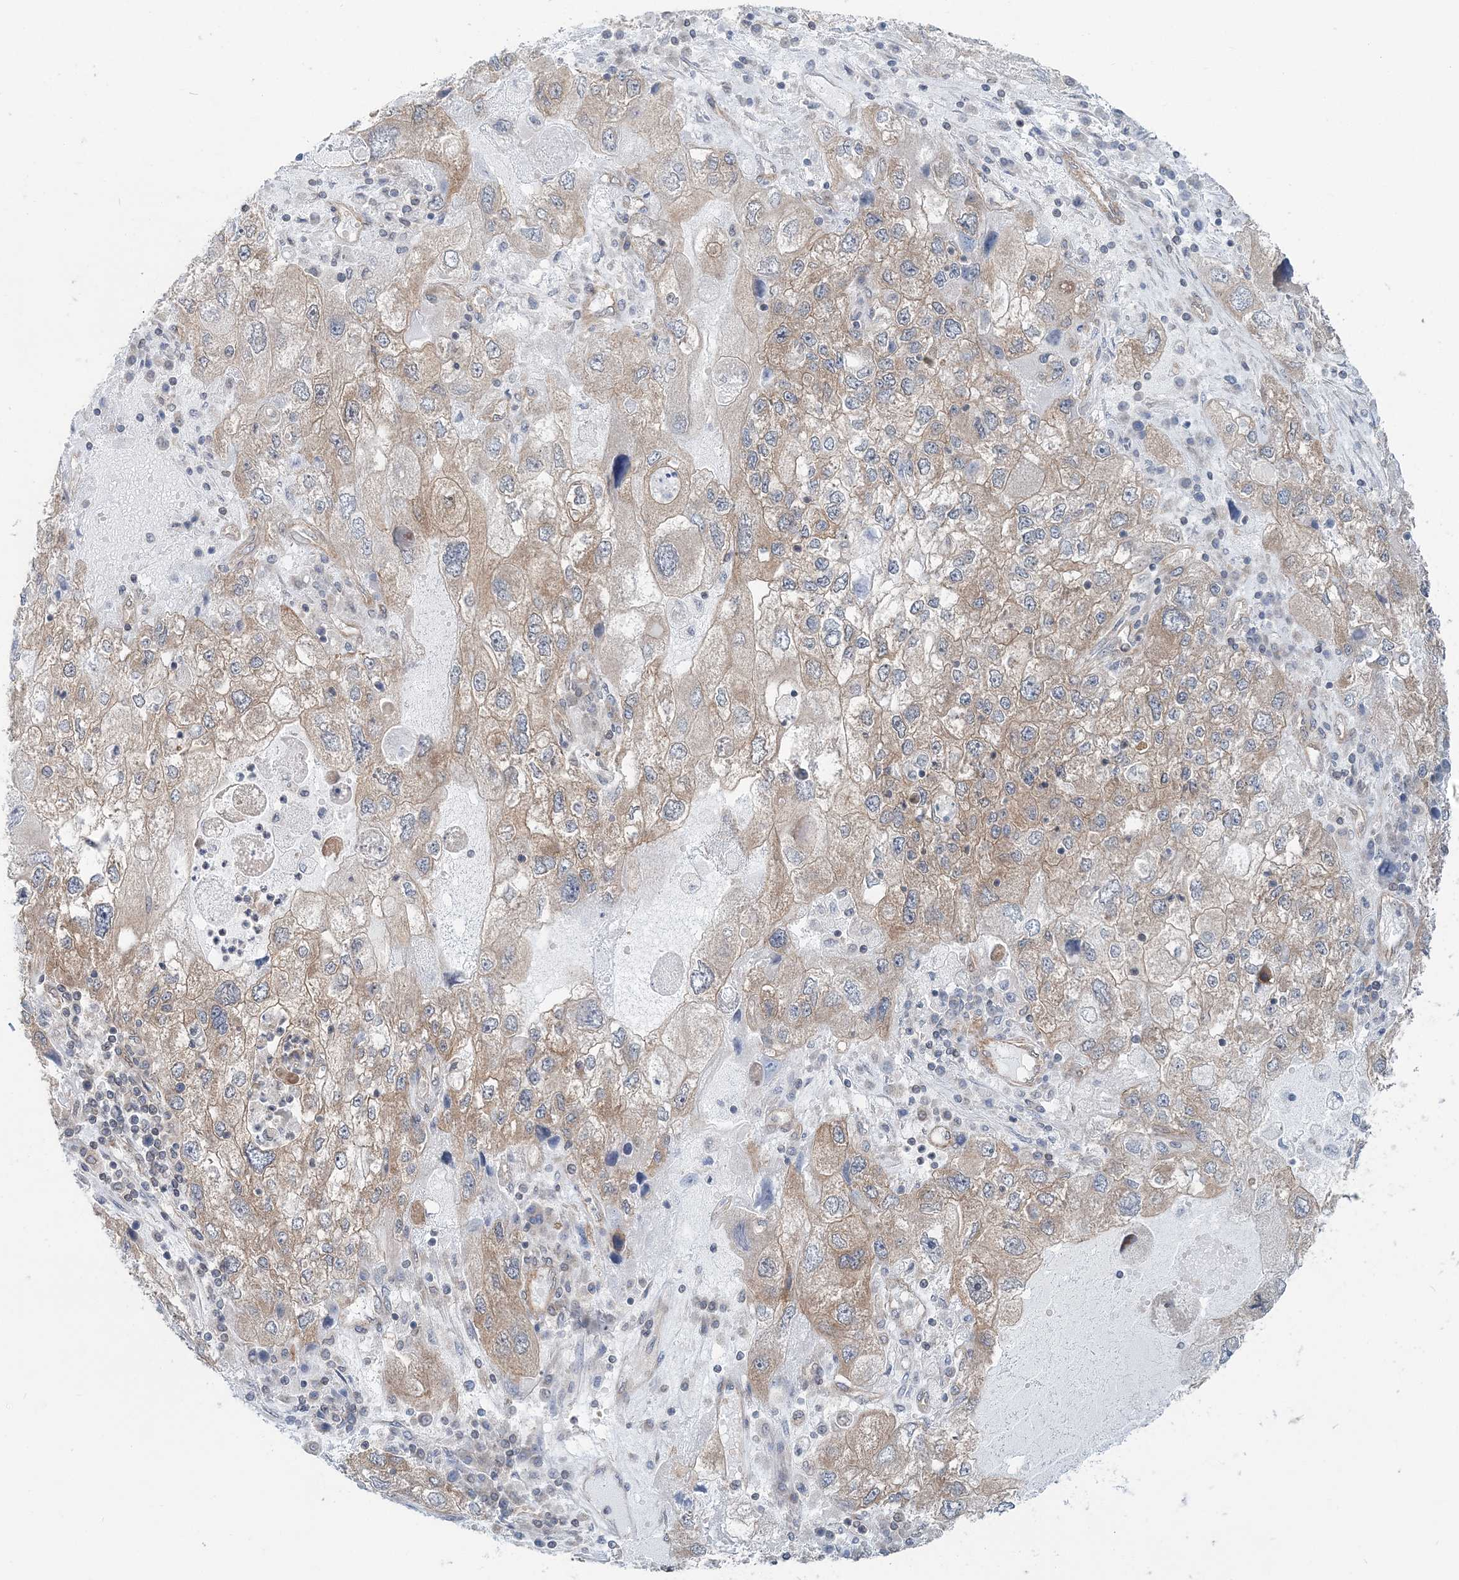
{"staining": {"intensity": "moderate", "quantity": "25%-75%", "location": "cytoplasmic/membranous"}, "tissue": "endometrial cancer", "cell_type": "Tumor cells", "image_type": "cancer", "snomed": [{"axis": "morphology", "description": "Adenocarcinoma, NOS"}, {"axis": "topography", "description": "Endometrium"}], "caption": "Immunohistochemistry of adenocarcinoma (endometrial) shows medium levels of moderate cytoplasmic/membranous staining in approximately 25%-75% of tumor cells.", "gene": "MOB4", "patient": {"sex": "female", "age": 49}}